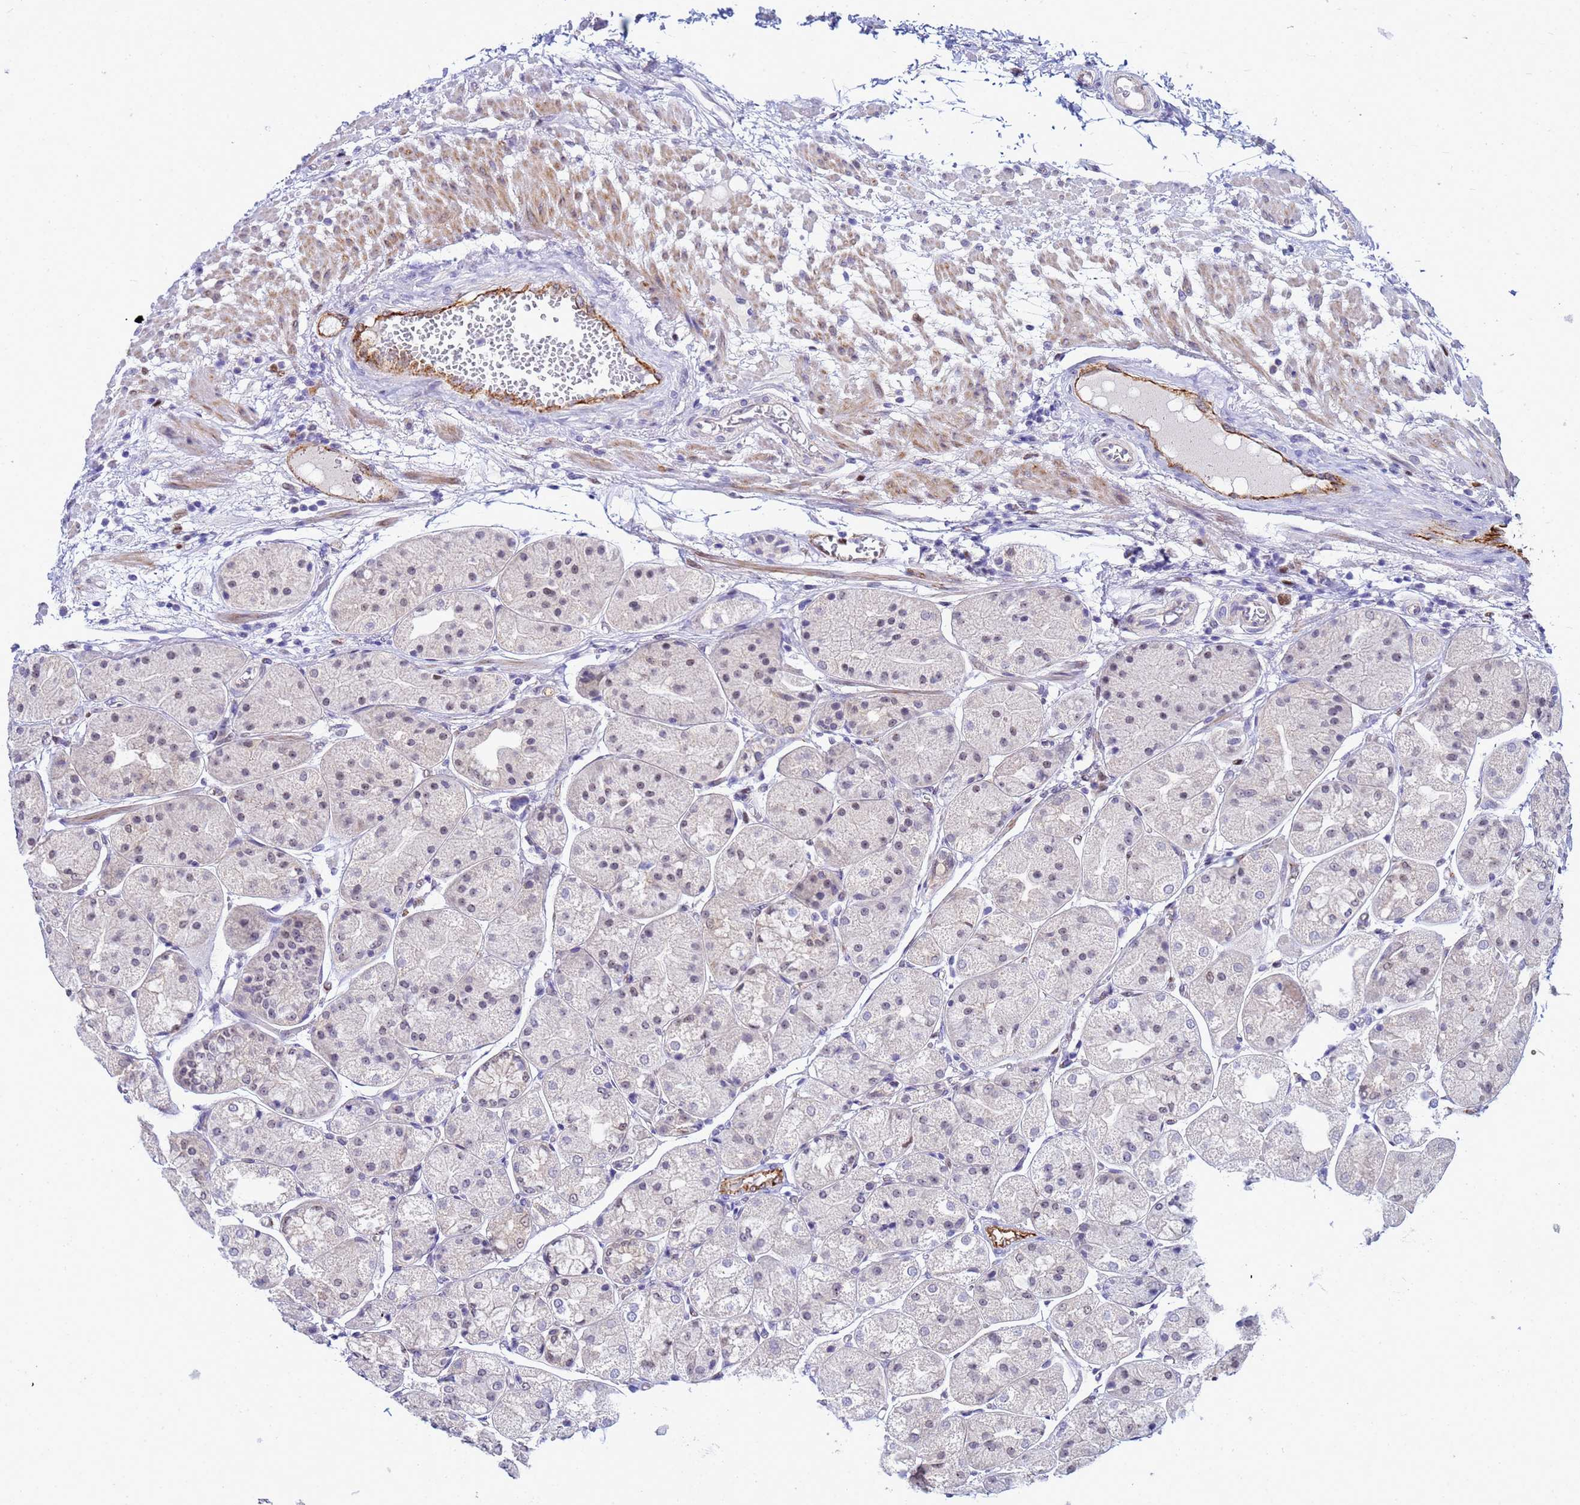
{"staining": {"intensity": "strong", "quantity": "25%-75%", "location": "cytoplasmic/membranous"}, "tissue": "stomach", "cell_type": "Glandular cells", "image_type": "normal", "snomed": [{"axis": "morphology", "description": "Normal tissue, NOS"}, {"axis": "topography", "description": "Stomach, upper"}], "caption": "Stomach was stained to show a protein in brown. There is high levels of strong cytoplasmic/membranous positivity in about 25%-75% of glandular cells. The protein is stained brown, and the nuclei are stained in blue (DAB (3,3'-diaminobenzidine) IHC with brightfield microscopy, high magnification).", "gene": "SLC25A37", "patient": {"sex": "male", "age": 72}}